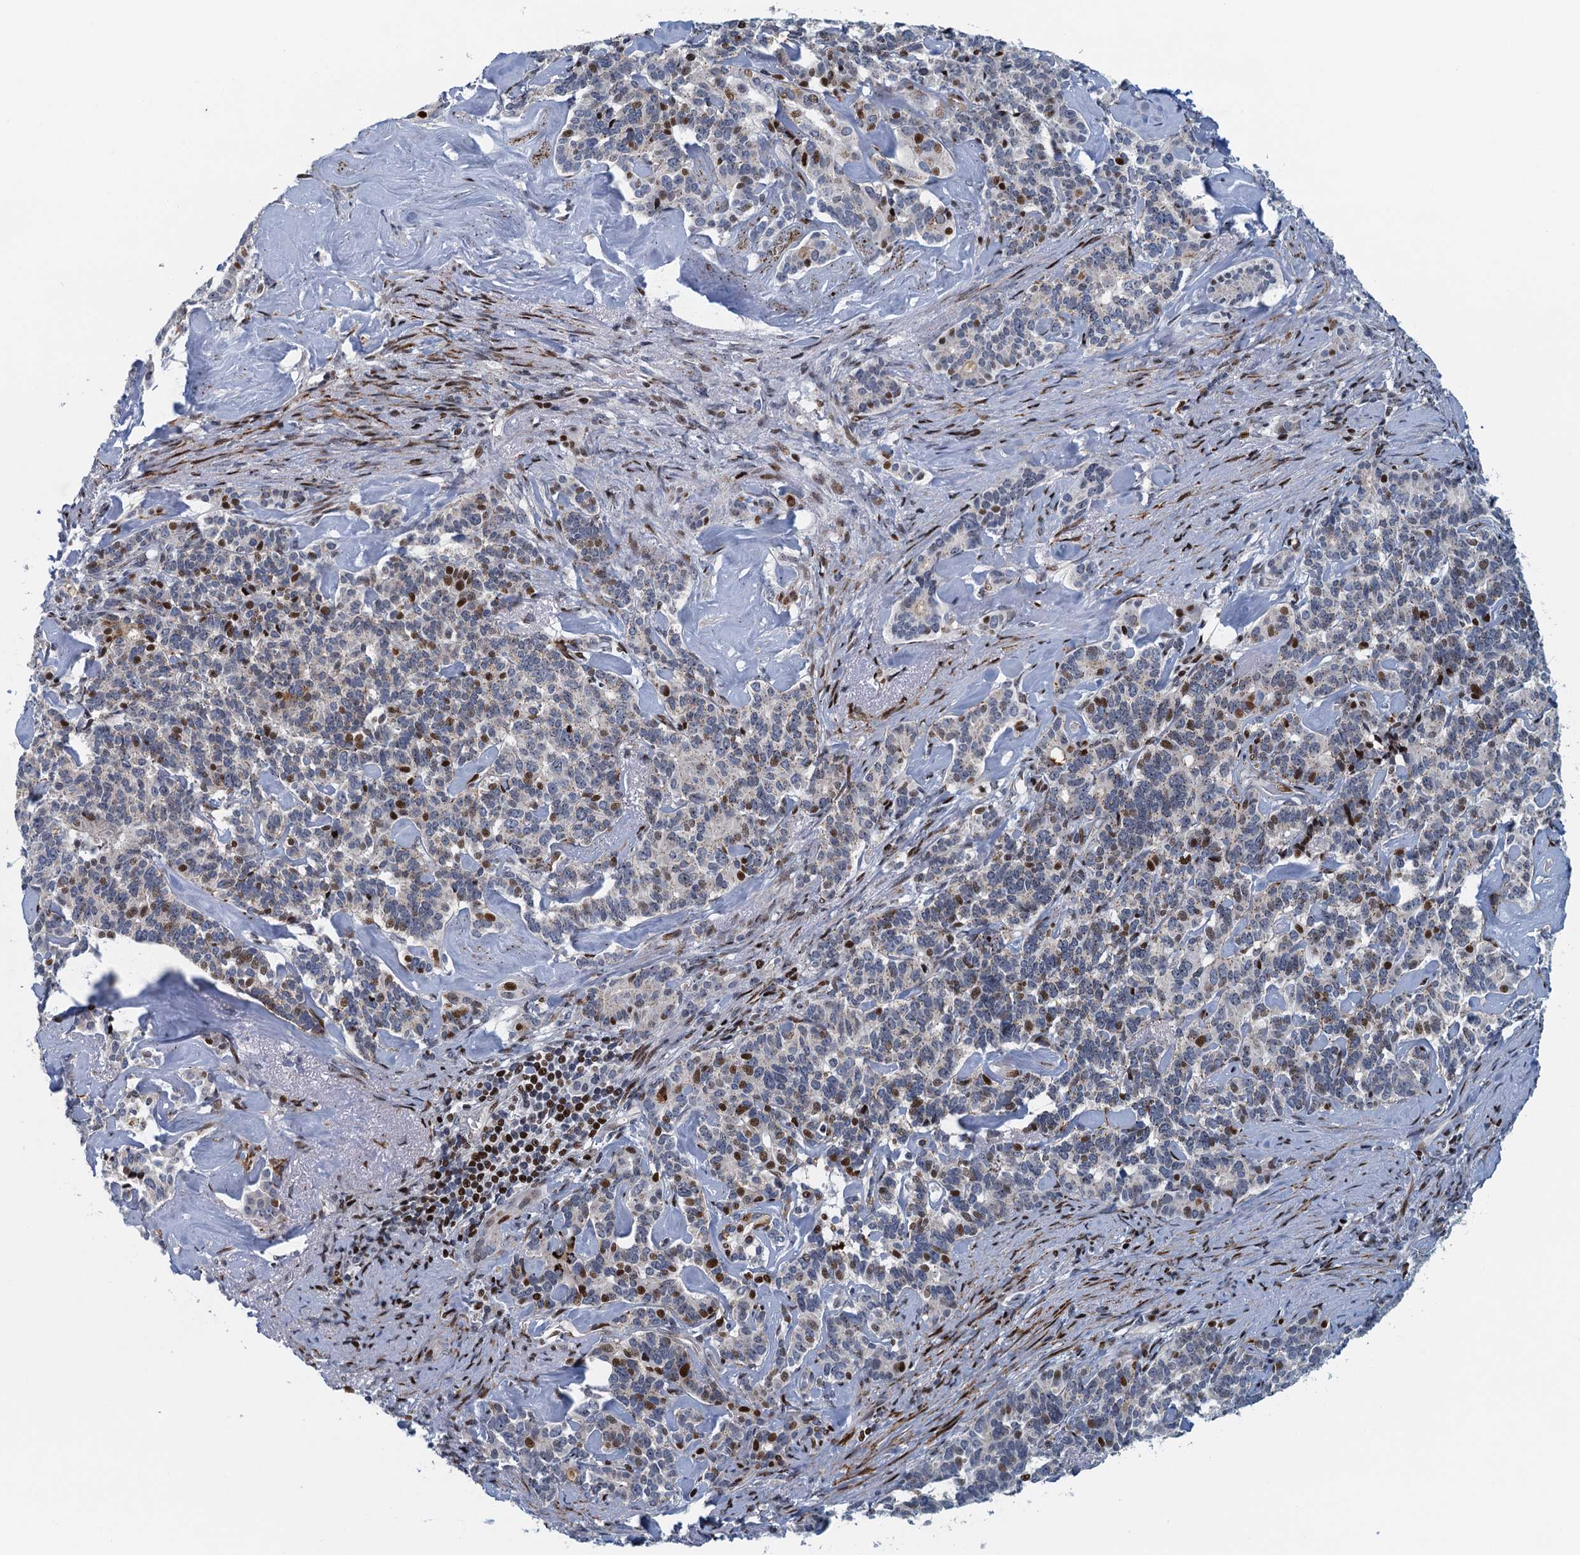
{"staining": {"intensity": "moderate", "quantity": "25%-75%", "location": "nuclear"}, "tissue": "pancreatic cancer", "cell_type": "Tumor cells", "image_type": "cancer", "snomed": [{"axis": "morphology", "description": "Adenocarcinoma, NOS"}, {"axis": "topography", "description": "Pancreas"}], "caption": "IHC of human pancreatic cancer demonstrates medium levels of moderate nuclear staining in about 25%-75% of tumor cells.", "gene": "ANKRD13D", "patient": {"sex": "female", "age": 74}}